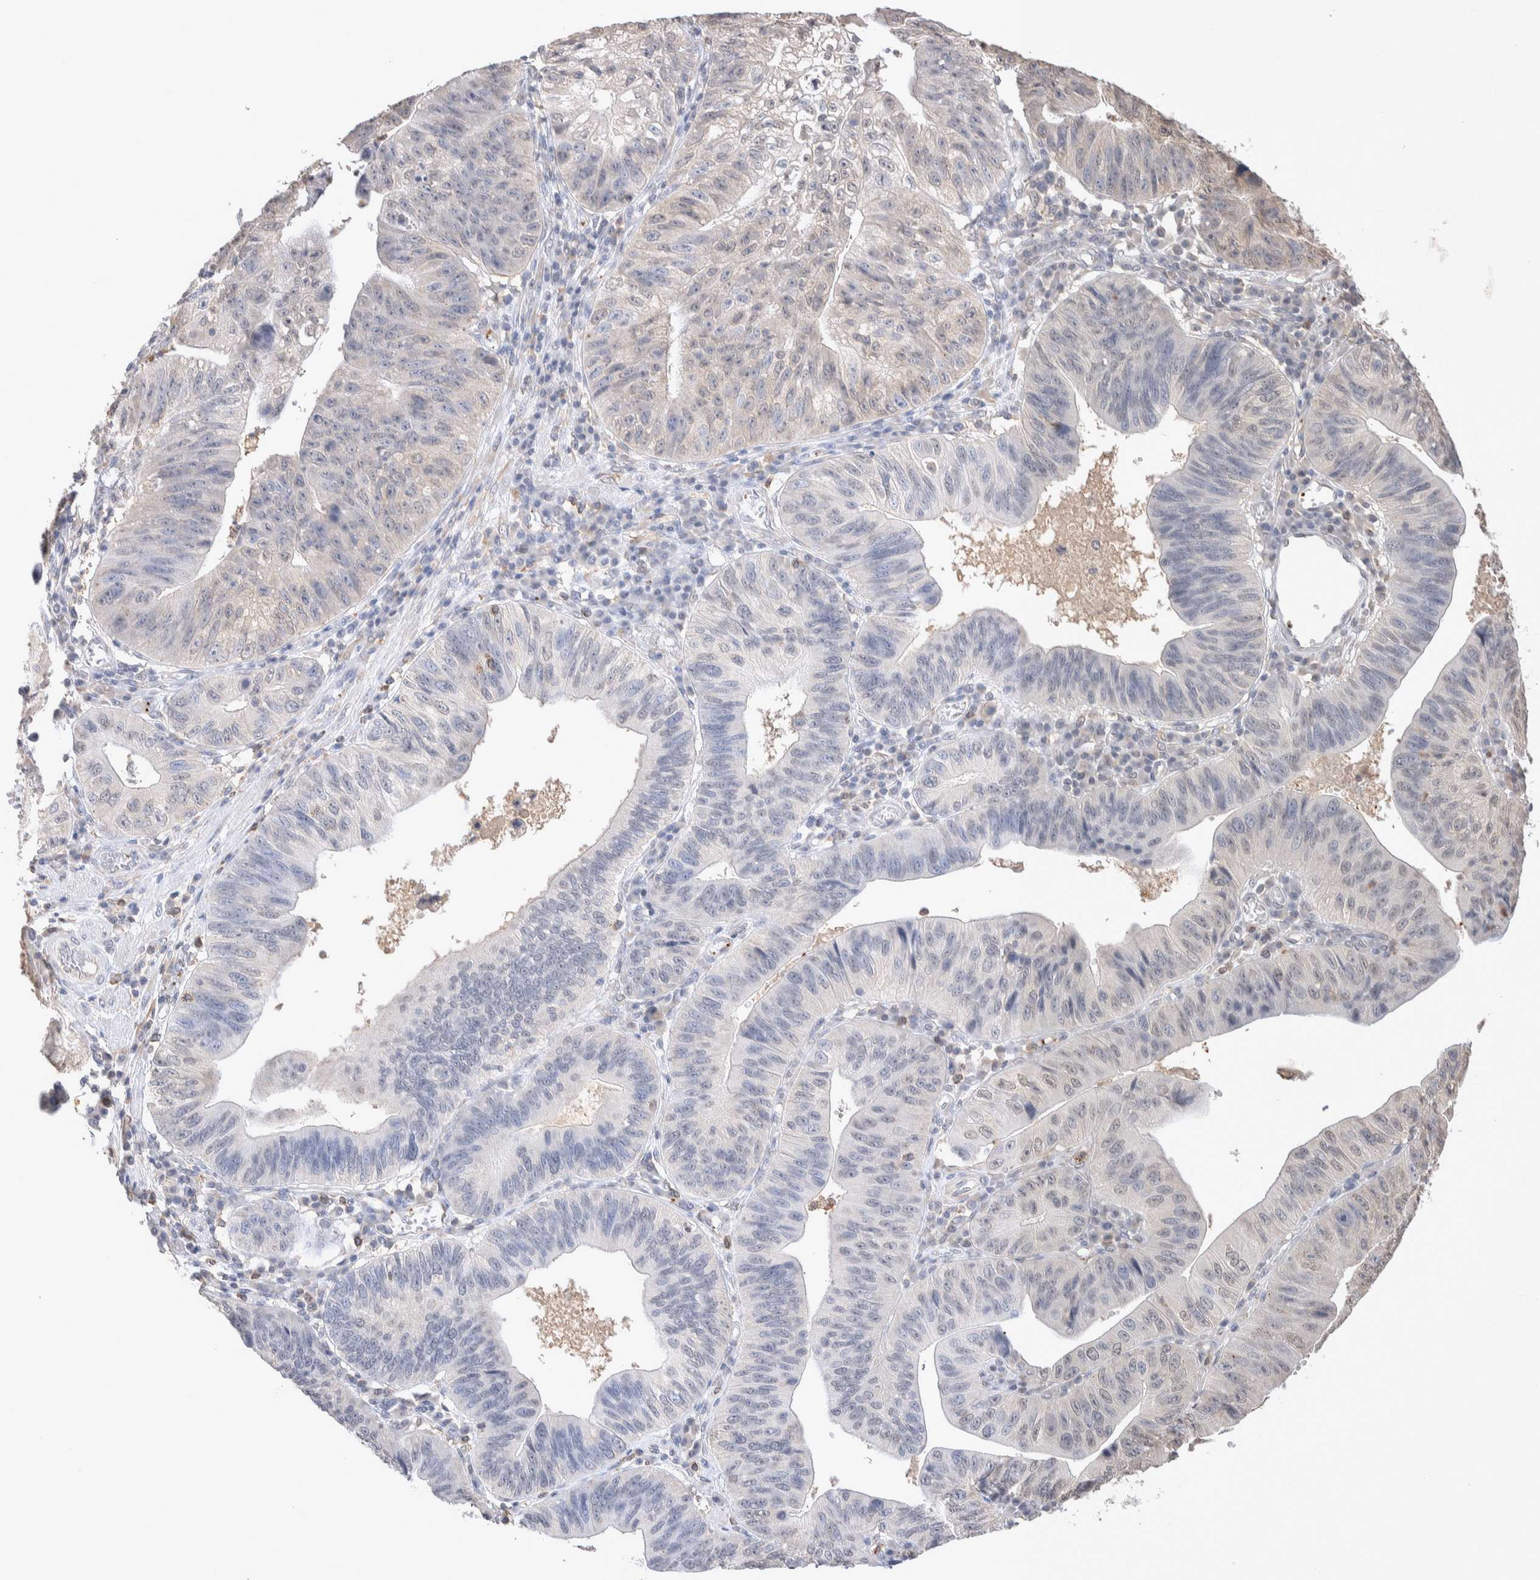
{"staining": {"intensity": "weak", "quantity": "<25%", "location": "nuclear"}, "tissue": "stomach cancer", "cell_type": "Tumor cells", "image_type": "cancer", "snomed": [{"axis": "morphology", "description": "Adenocarcinoma, NOS"}, {"axis": "topography", "description": "Stomach"}], "caption": "This is an IHC photomicrograph of stomach cancer. There is no expression in tumor cells.", "gene": "FFAR2", "patient": {"sex": "male", "age": 59}}